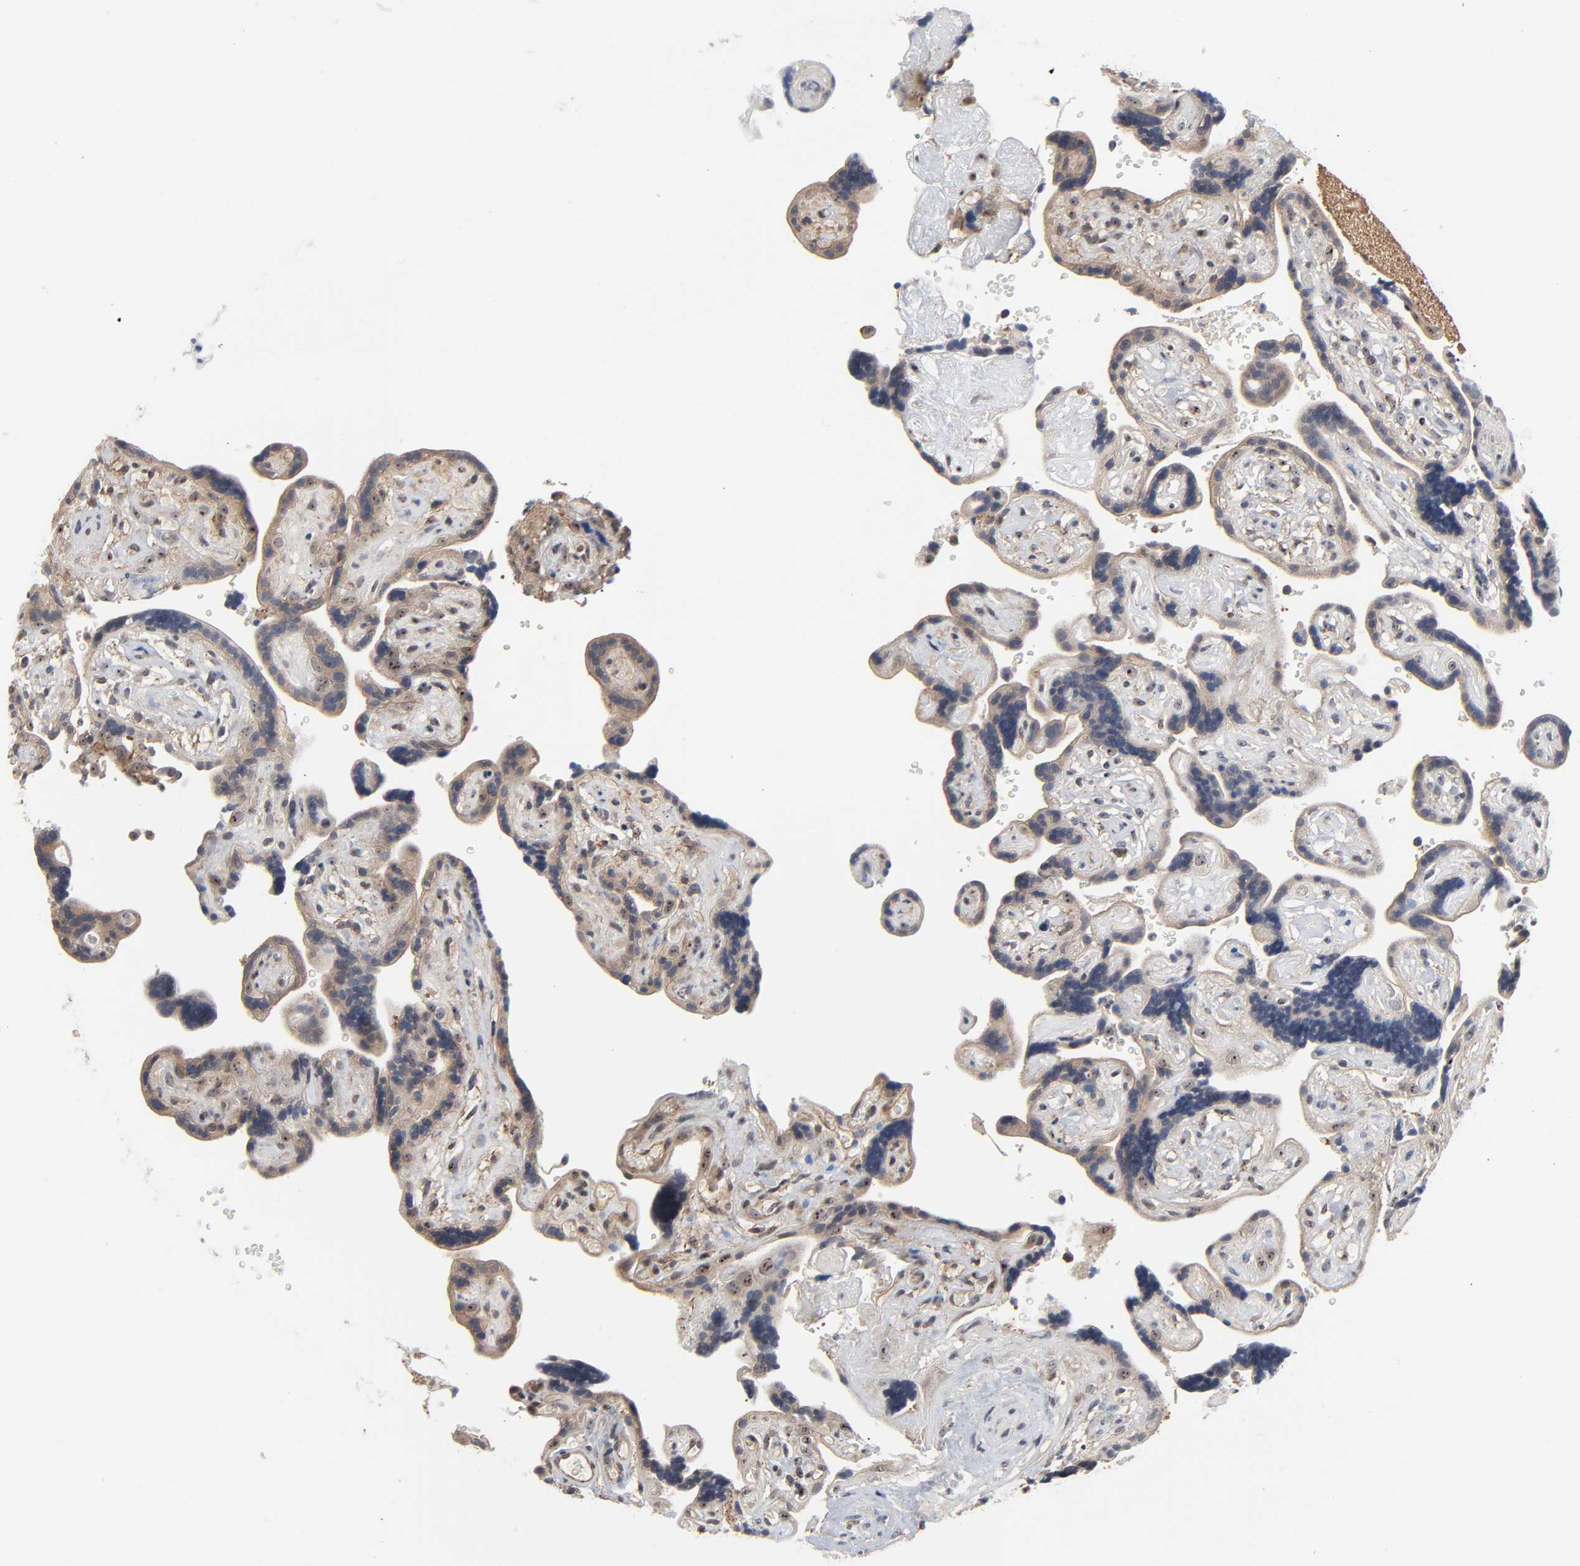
{"staining": {"intensity": "moderate", "quantity": ">75%", "location": "cytoplasmic/membranous,nuclear"}, "tissue": "placenta", "cell_type": "Trophoblastic cells", "image_type": "normal", "snomed": [{"axis": "morphology", "description": "Normal tissue, NOS"}, {"axis": "topography", "description": "Placenta"}], "caption": "Moderate cytoplasmic/membranous,nuclear expression for a protein is identified in approximately >75% of trophoblastic cells of benign placenta using immunohistochemistry.", "gene": "DDX10", "patient": {"sex": "female", "age": 30}}